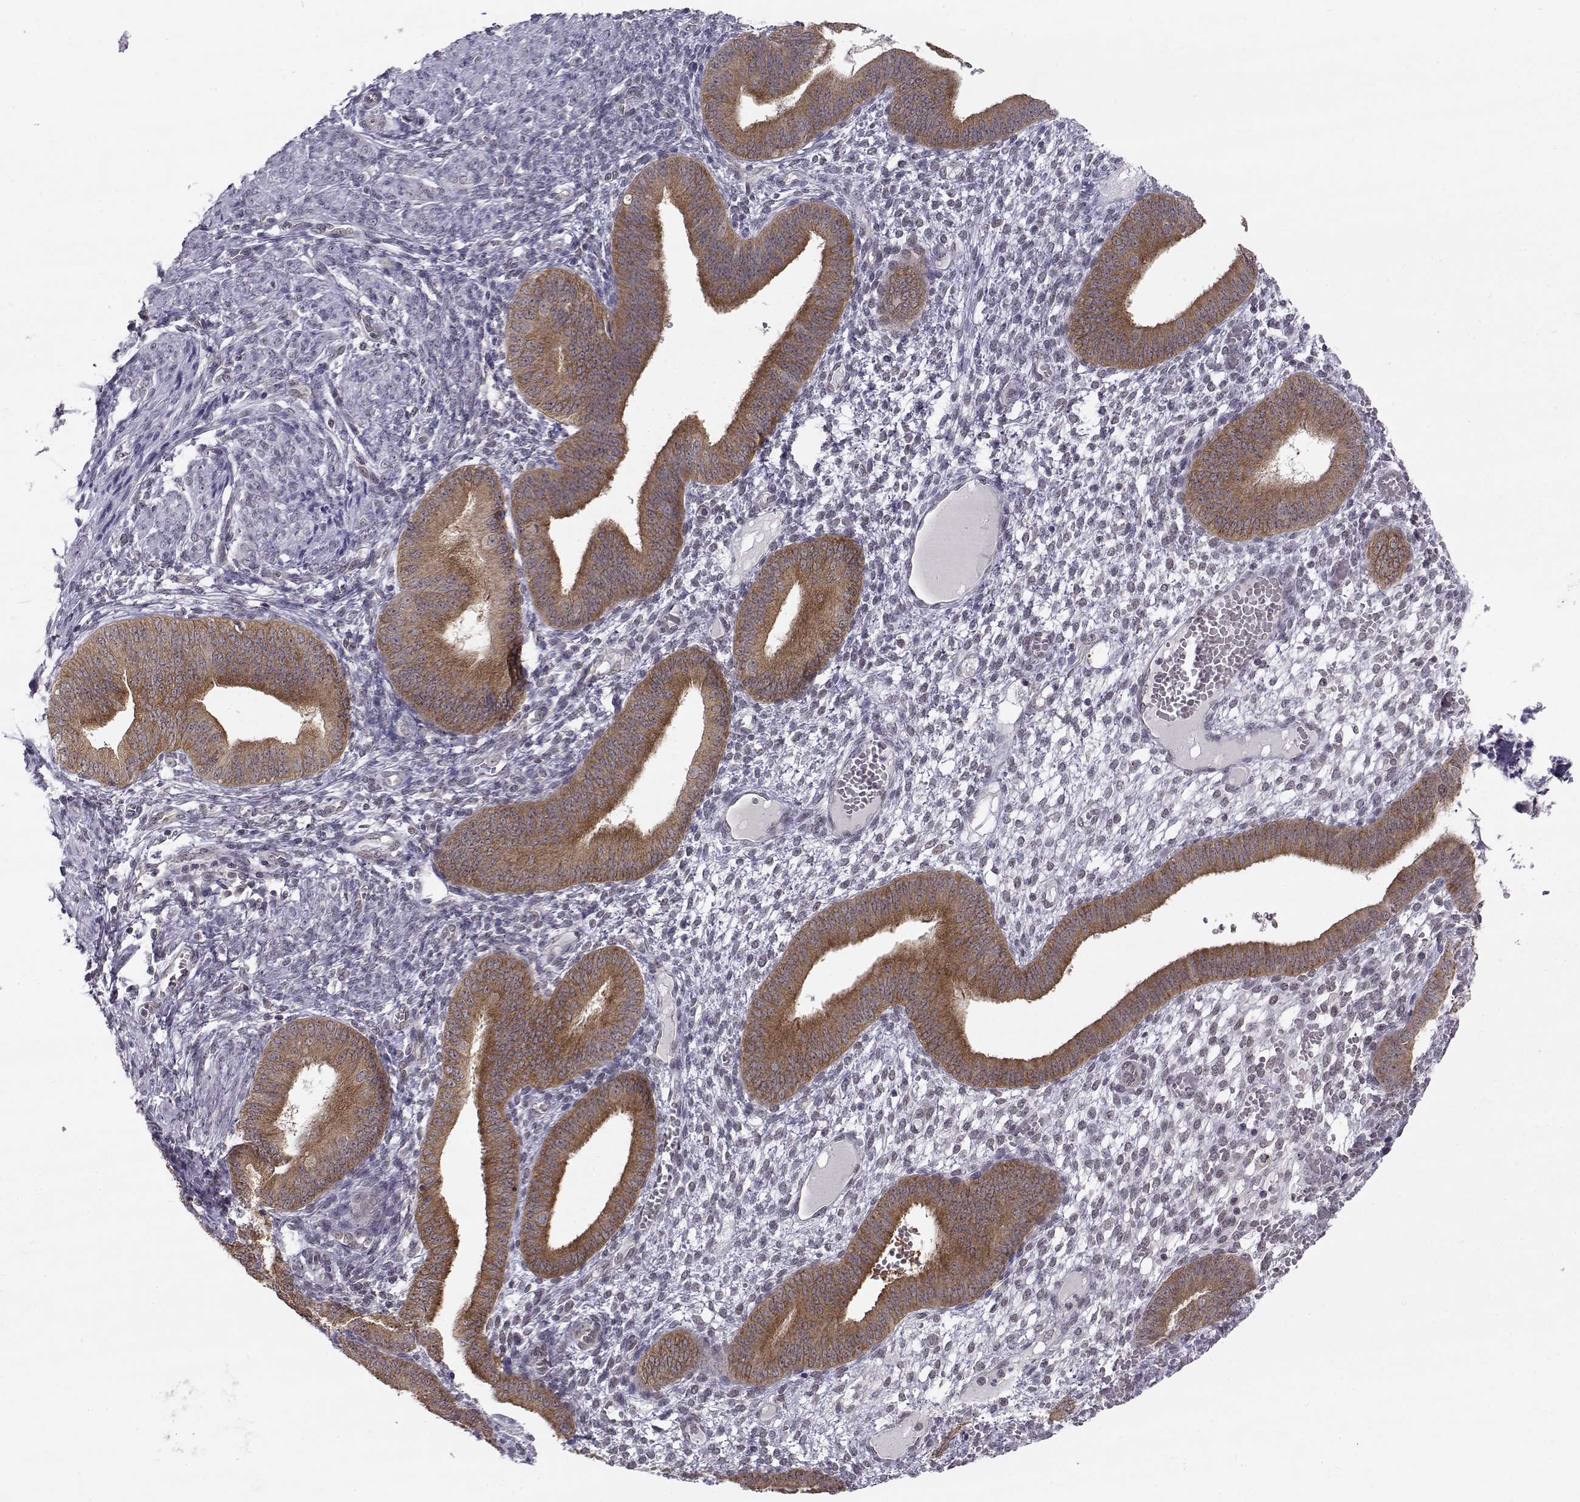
{"staining": {"intensity": "negative", "quantity": "none", "location": "none"}, "tissue": "endometrium", "cell_type": "Cells in endometrial stroma", "image_type": "normal", "snomed": [{"axis": "morphology", "description": "Normal tissue, NOS"}, {"axis": "topography", "description": "Endometrium"}], "caption": "DAB immunohistochemical staining of normal human endometrium displays no significant staining in cells in endometrial stroma.", "gene": "KIF13B", "patient": {"sex": "female", "age": 42}}